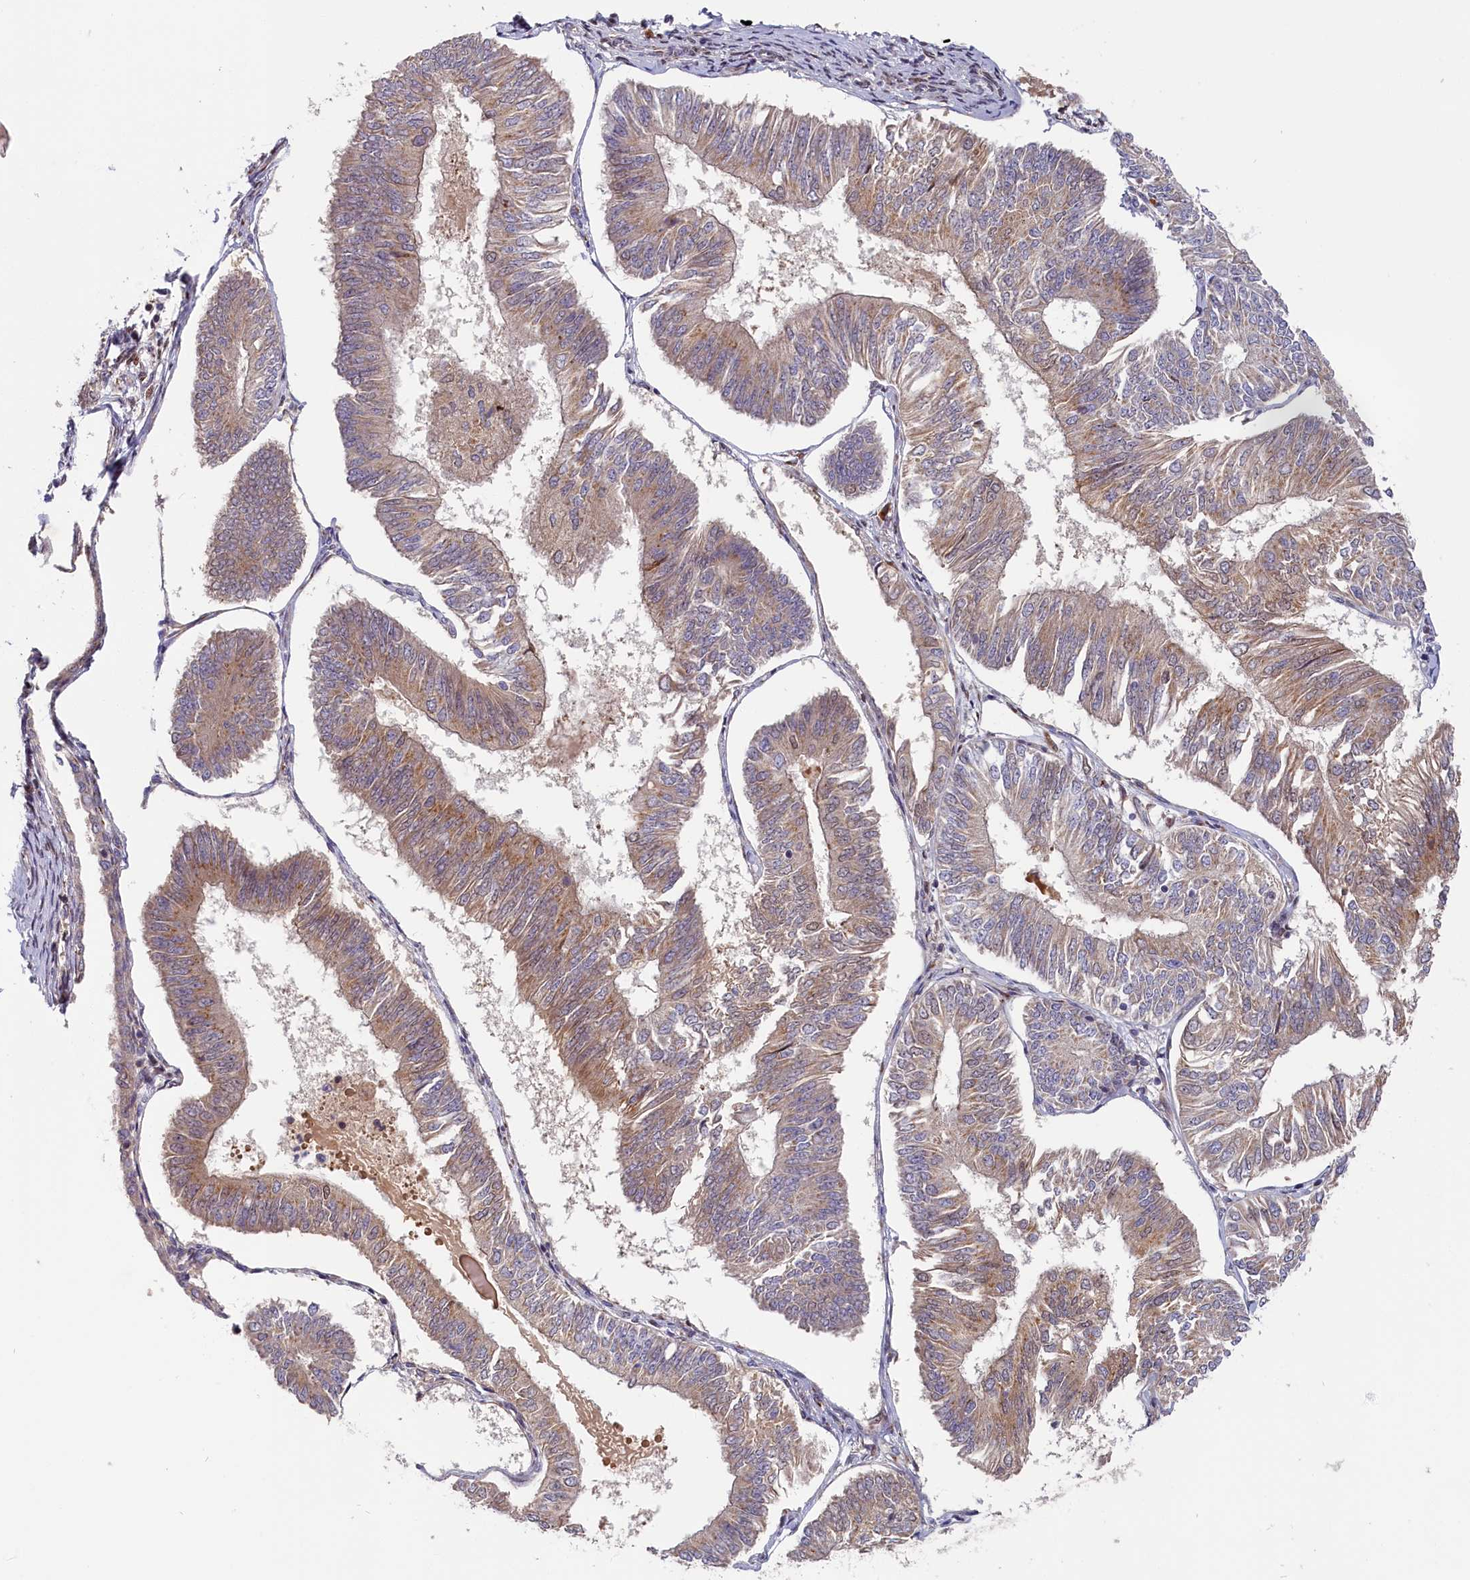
{"staining": {"intensity": "weak", "quantity": ">75%", "location": "cytoplasmic/membranous"}, "tissue": "endometrial cancer", "cell_type": "Tumor cells", "image_type": "cancer", "snomed": [{"axis": "morphology", "description": "Adenocarcinoma, NOS"}, {"axis": "topography", "description": "Endometrium"}], "caption": "Protein analysis of endometrial cancer tissue displays weak cytoplasmic/membranous staining in approximately >75% of tumor cells.", "gene": "CHST12", "patient": {"sex": "female", "age": 58}}